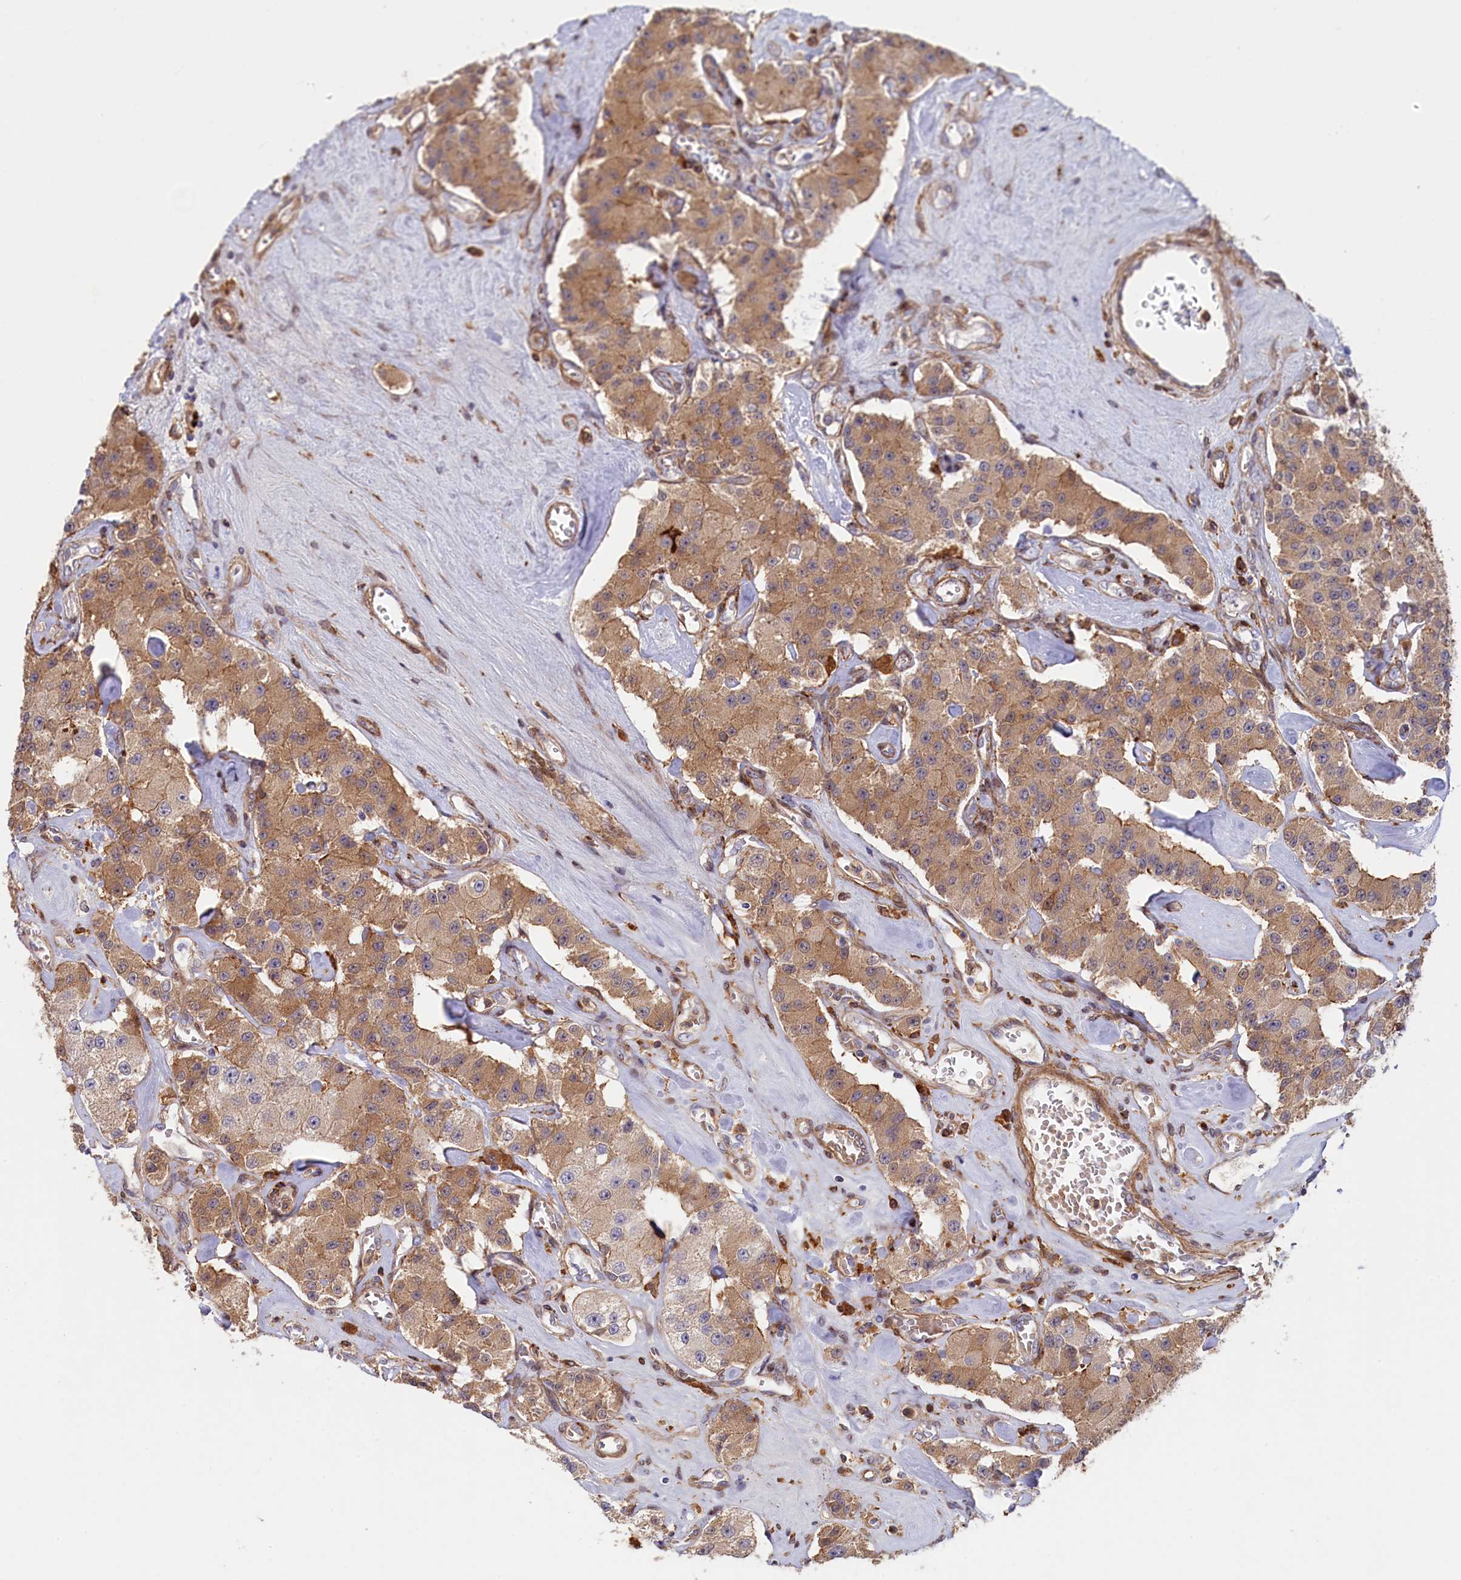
{"staining": {"intensity": "moderate", "quantity": ">75%", "location": "cytoplasmic/membranous"}, "tissue": "carcinoid", "cell_type": "Tumor cells", "image_type": "cancer", "snomed": [{"axis": "morphology", "description": "Carcinoid, malignant, NOS"}, {"axis": "topography", "description": "Pancreas"}], "caption": "Moderate cytoplasmic/membranous staining is present in about >75% of tumor cells in malignant carcinoid.", "gene": "FERMT1", "patient": {"sex": "male", "age": 41}}